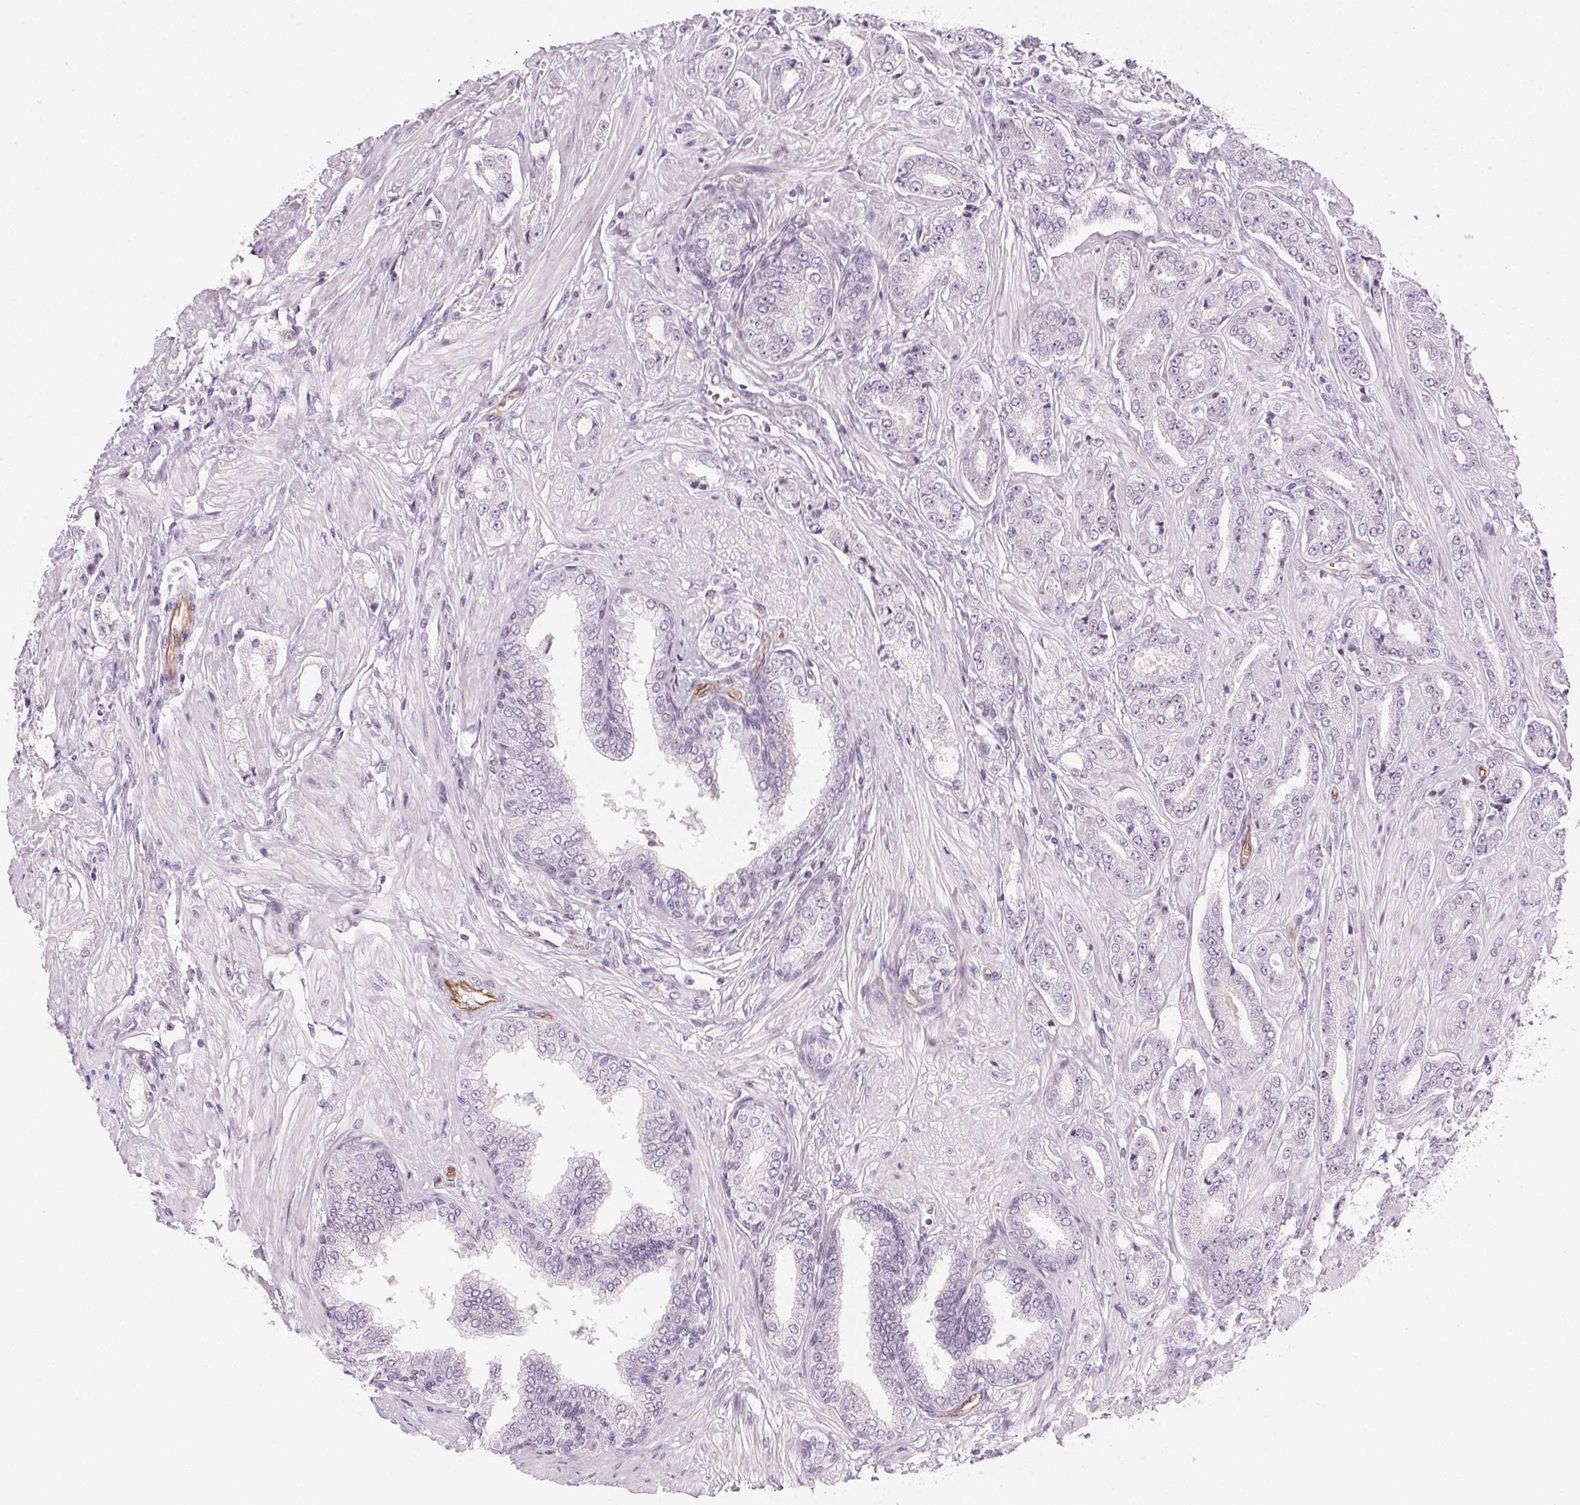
{"staining": {"intensity": "negative", "quantity": "none", "location": "none"}, "tissue": "prostate cancer", "cell_type": "Tumor cells", "image_type": "cancer", "snomed": [{"axis": "morphology", "description": "Adenocarcinoma, Low grade"}, {"axis": "topography", "description": "Prostate"}], "caption": "This is an immunohistochemistry image of adenocarcinoma (low-grade) (prostate). There is no positivity in tumor cells.", "gene": "AIF1L", "patient": {"sex": "male", "age": 55}}